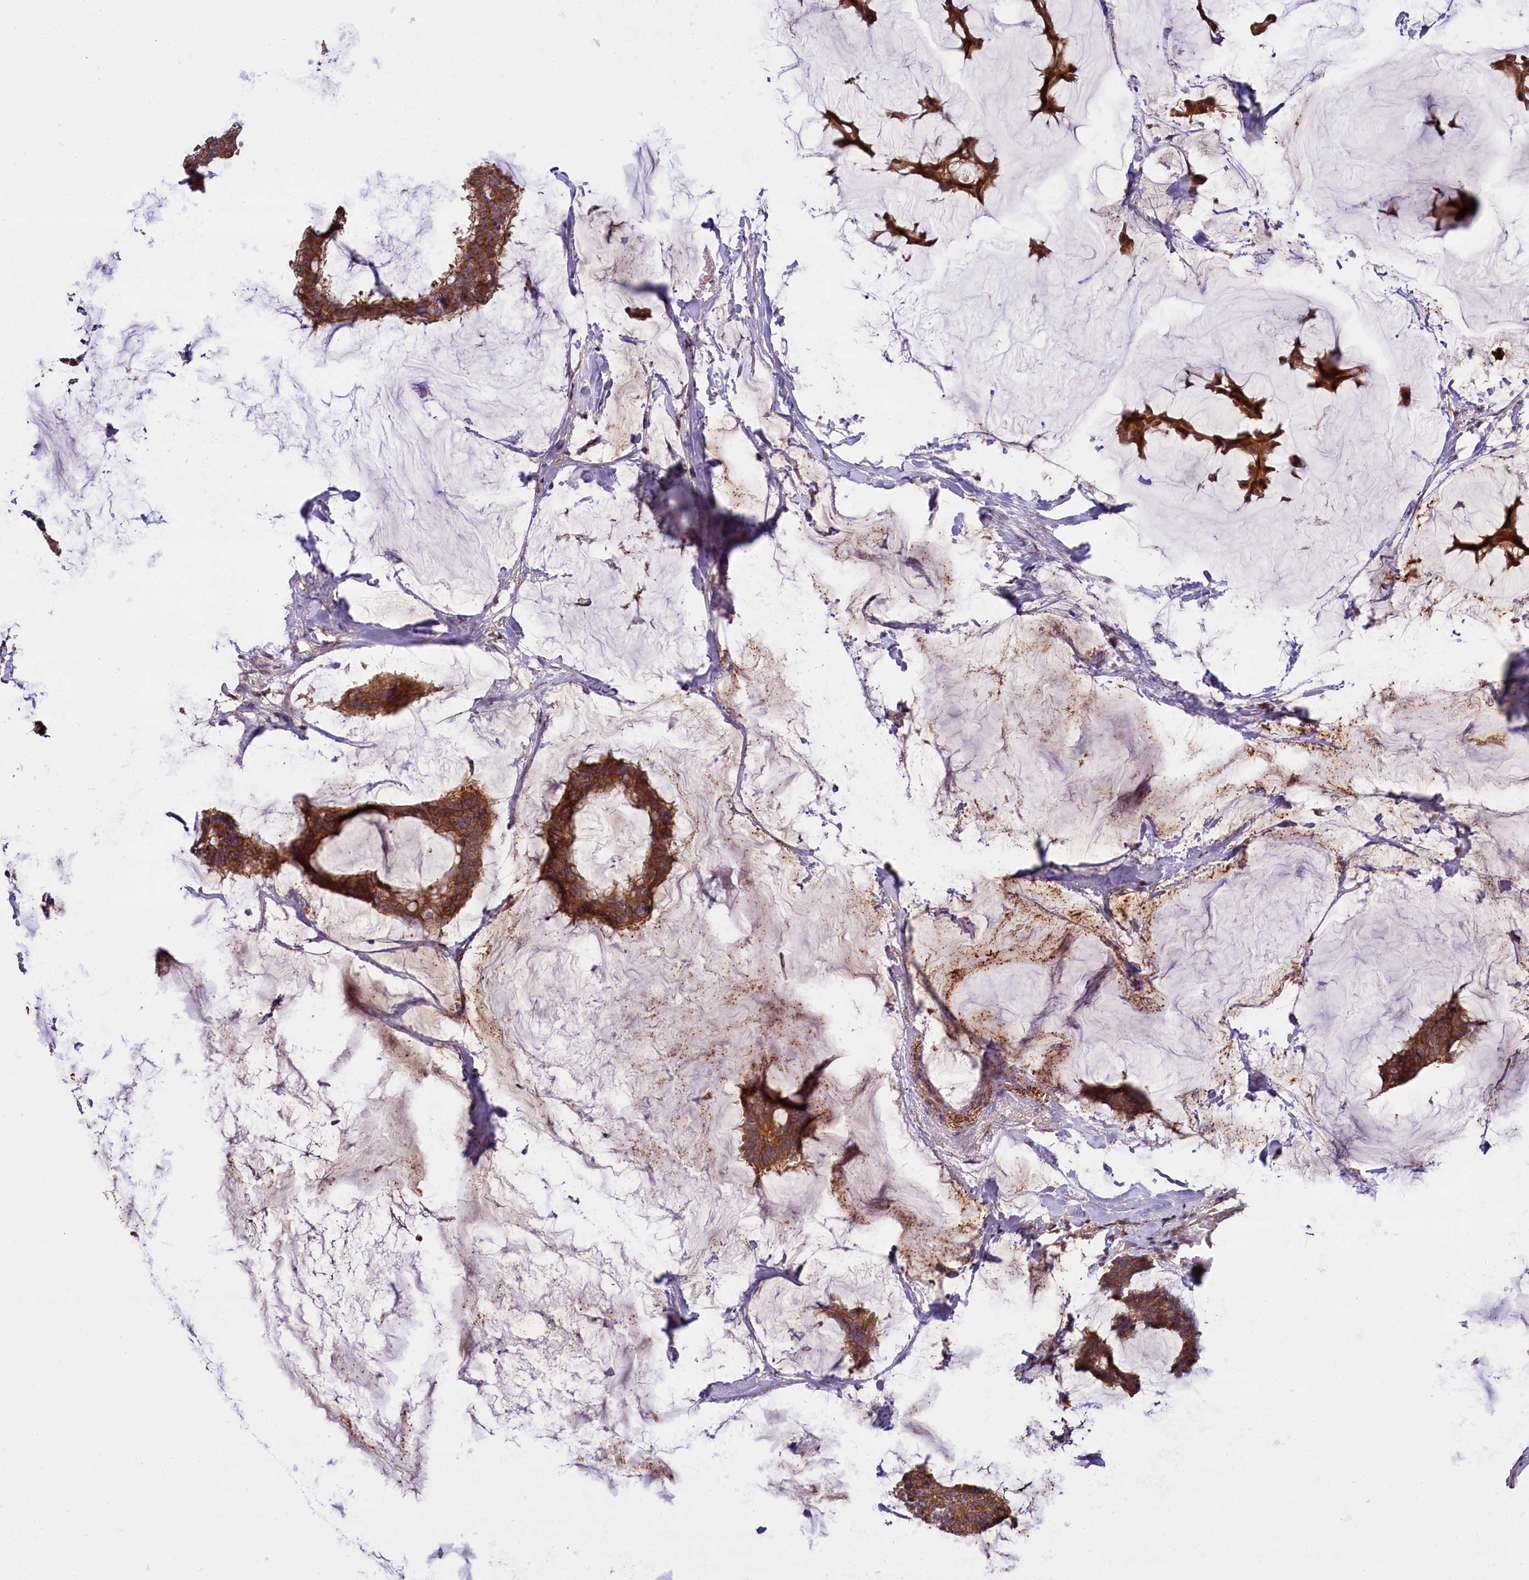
{"staining": {"intensity": "strong", "quantity": ">75%", "location": "cytoplasmic/membranous"}, "tissue": "breast cancer", "cell_type": "Tumor cells", "image_type": "cancer", "snomed": [{"axis": "morphology", "description": "Duct carcinoma"}, {"axis": "topography", "description": "Breast"}], "caption": "Immunohistochemical staining of breast cancer shows high levels of strong cytoplasmic/membranous protein positivity in approximately >75% of tumor cells.", "gene": "TMEM39A", "patient": {"sex": "female", "age": 93}}